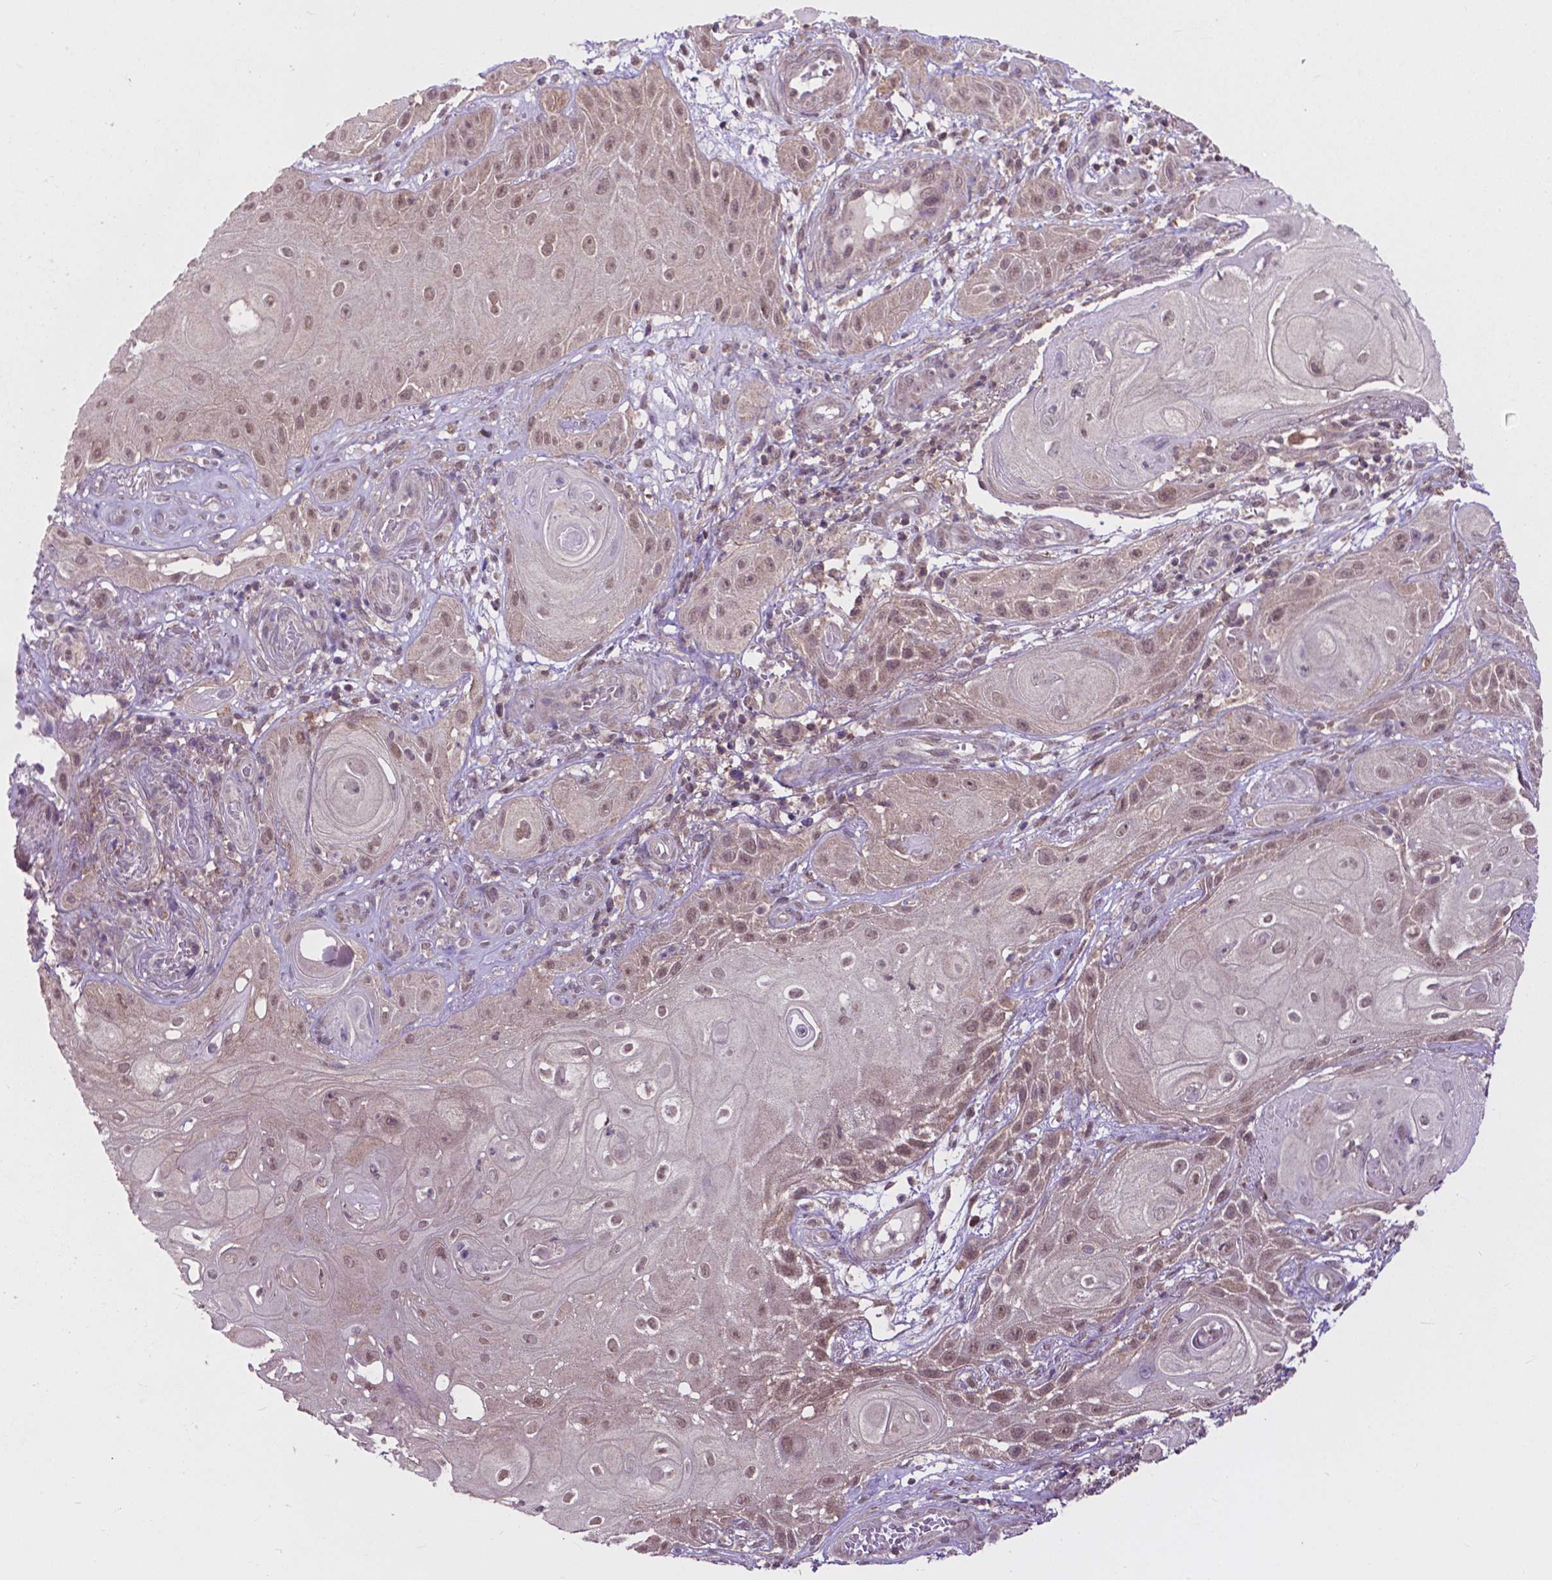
{"staining": {"intensity": "moderate", "quantity": ">75%", "location": "nuclear"}, "tissue": "skin cancer", "cell_type": "Tumor cells", "image_type": "cancer", "snomed": [{"axis": "morphology", "description": "Squamous cell carcinoma, NOS"}, {"axis": "topography", "description": "Skin"}], "caption": "A brown stain shows moderate nuclear expression of a protein in human skin cancer (squamous cell carcinoma) tumor cells. (Brightfield microscopy of DAB IHC at high magnification).", "gene": "OTUB1", "patient": {"sex": "male", "age": 62}}